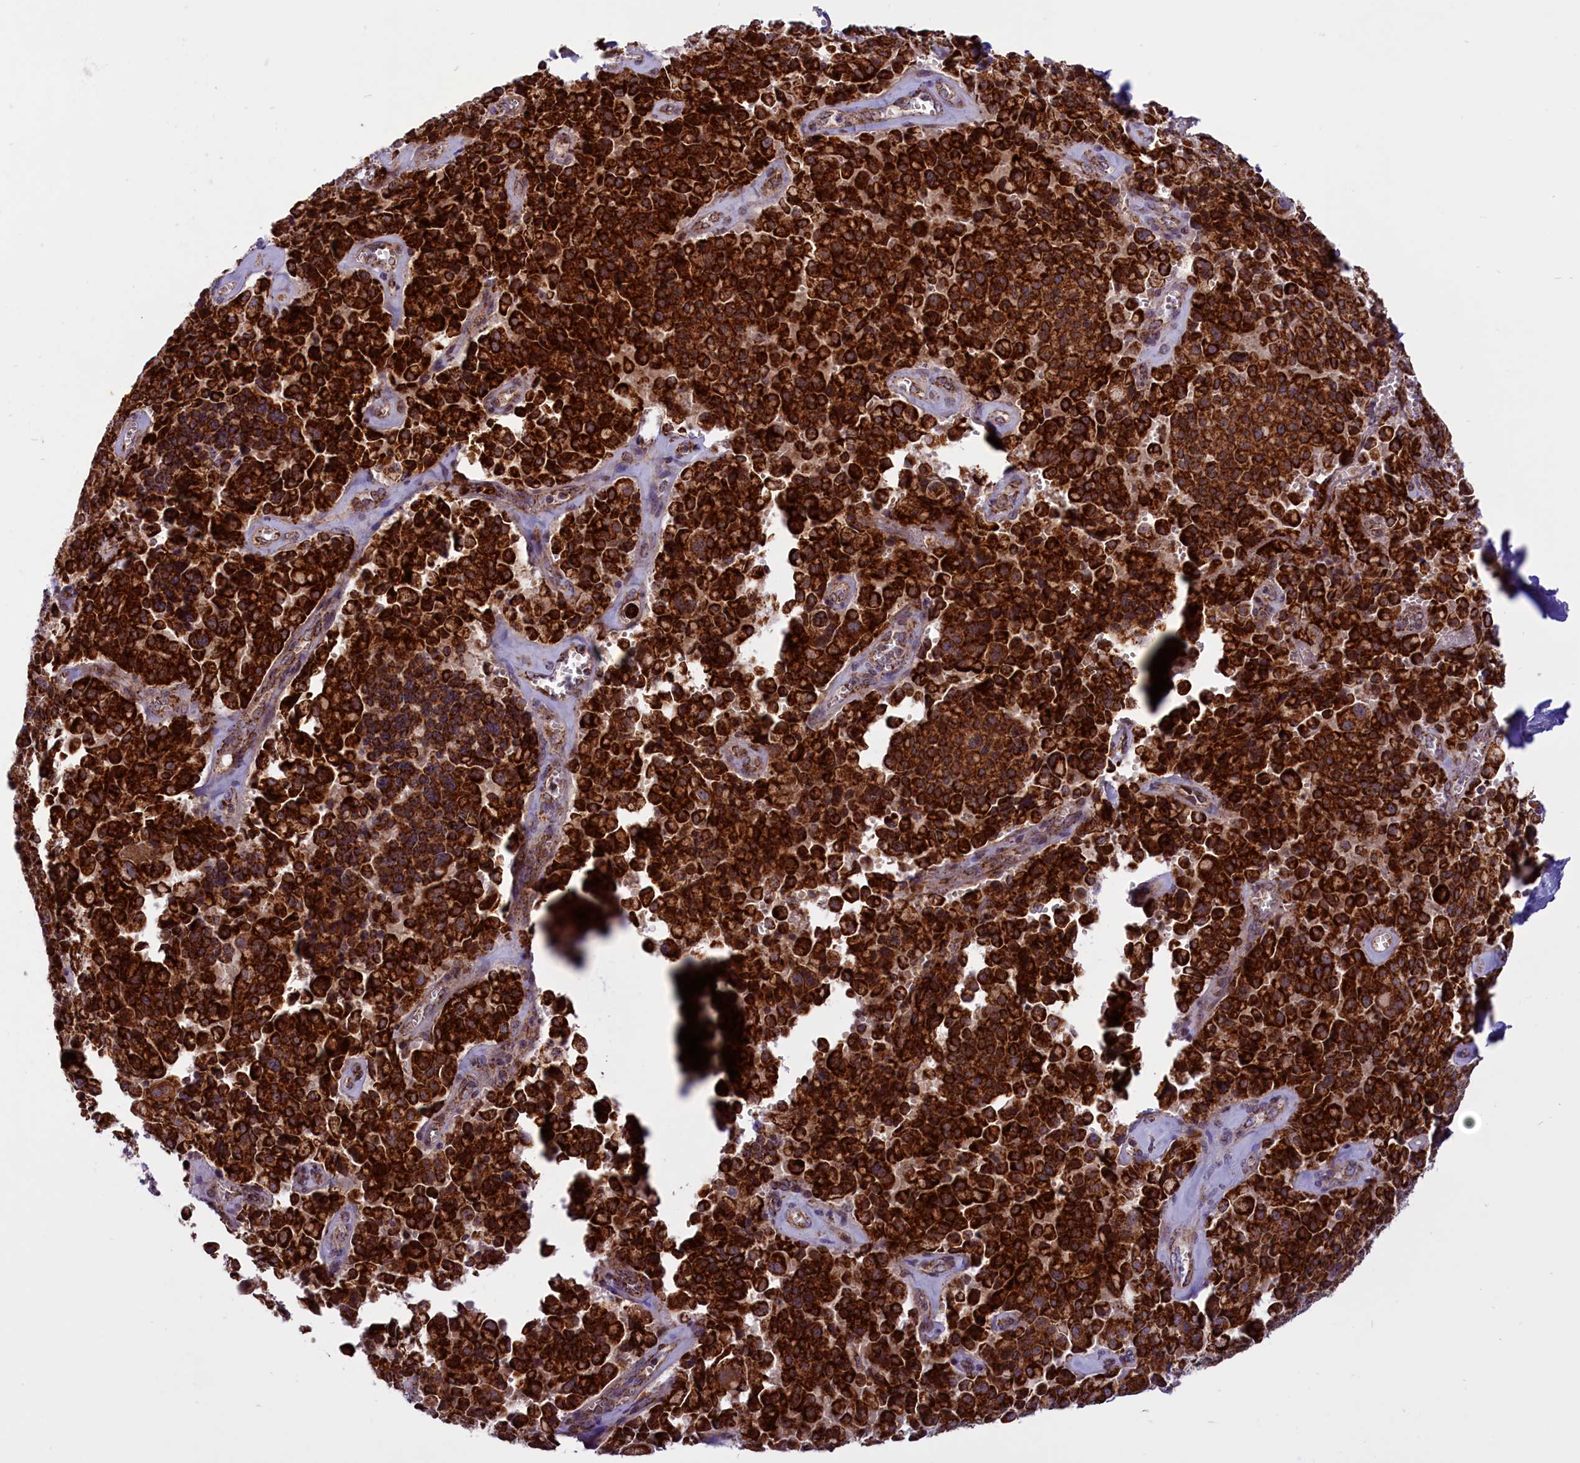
{"staining": {"intensity": "strong", "quantity": ">75%", "location": "cytoplasmic/membranous"}, "tissue": "pancreatic cancer", "cell_type": "Tumor cells", "image_type": "cancer", "snomed": [{"axis": "morphology", "description": "Adenocarcinoma, NOS"}, {"axis": "topography", "description": "Pancreas"}], "caption": "High-magnification brightfield microscopy of pancreatic cancer (adenocarcinoma) stained with DAB (brown) and counterstained with hematoxylin (blue). tumor cells exhibit strong cytoplasmic/membranous staining is appreciated in approximately>75% of cells. (Brightfield microscopy of DAB IHC at high magnification).", "gene": "NDUFS5", "patient": {"sex": "male", "age": 65}}